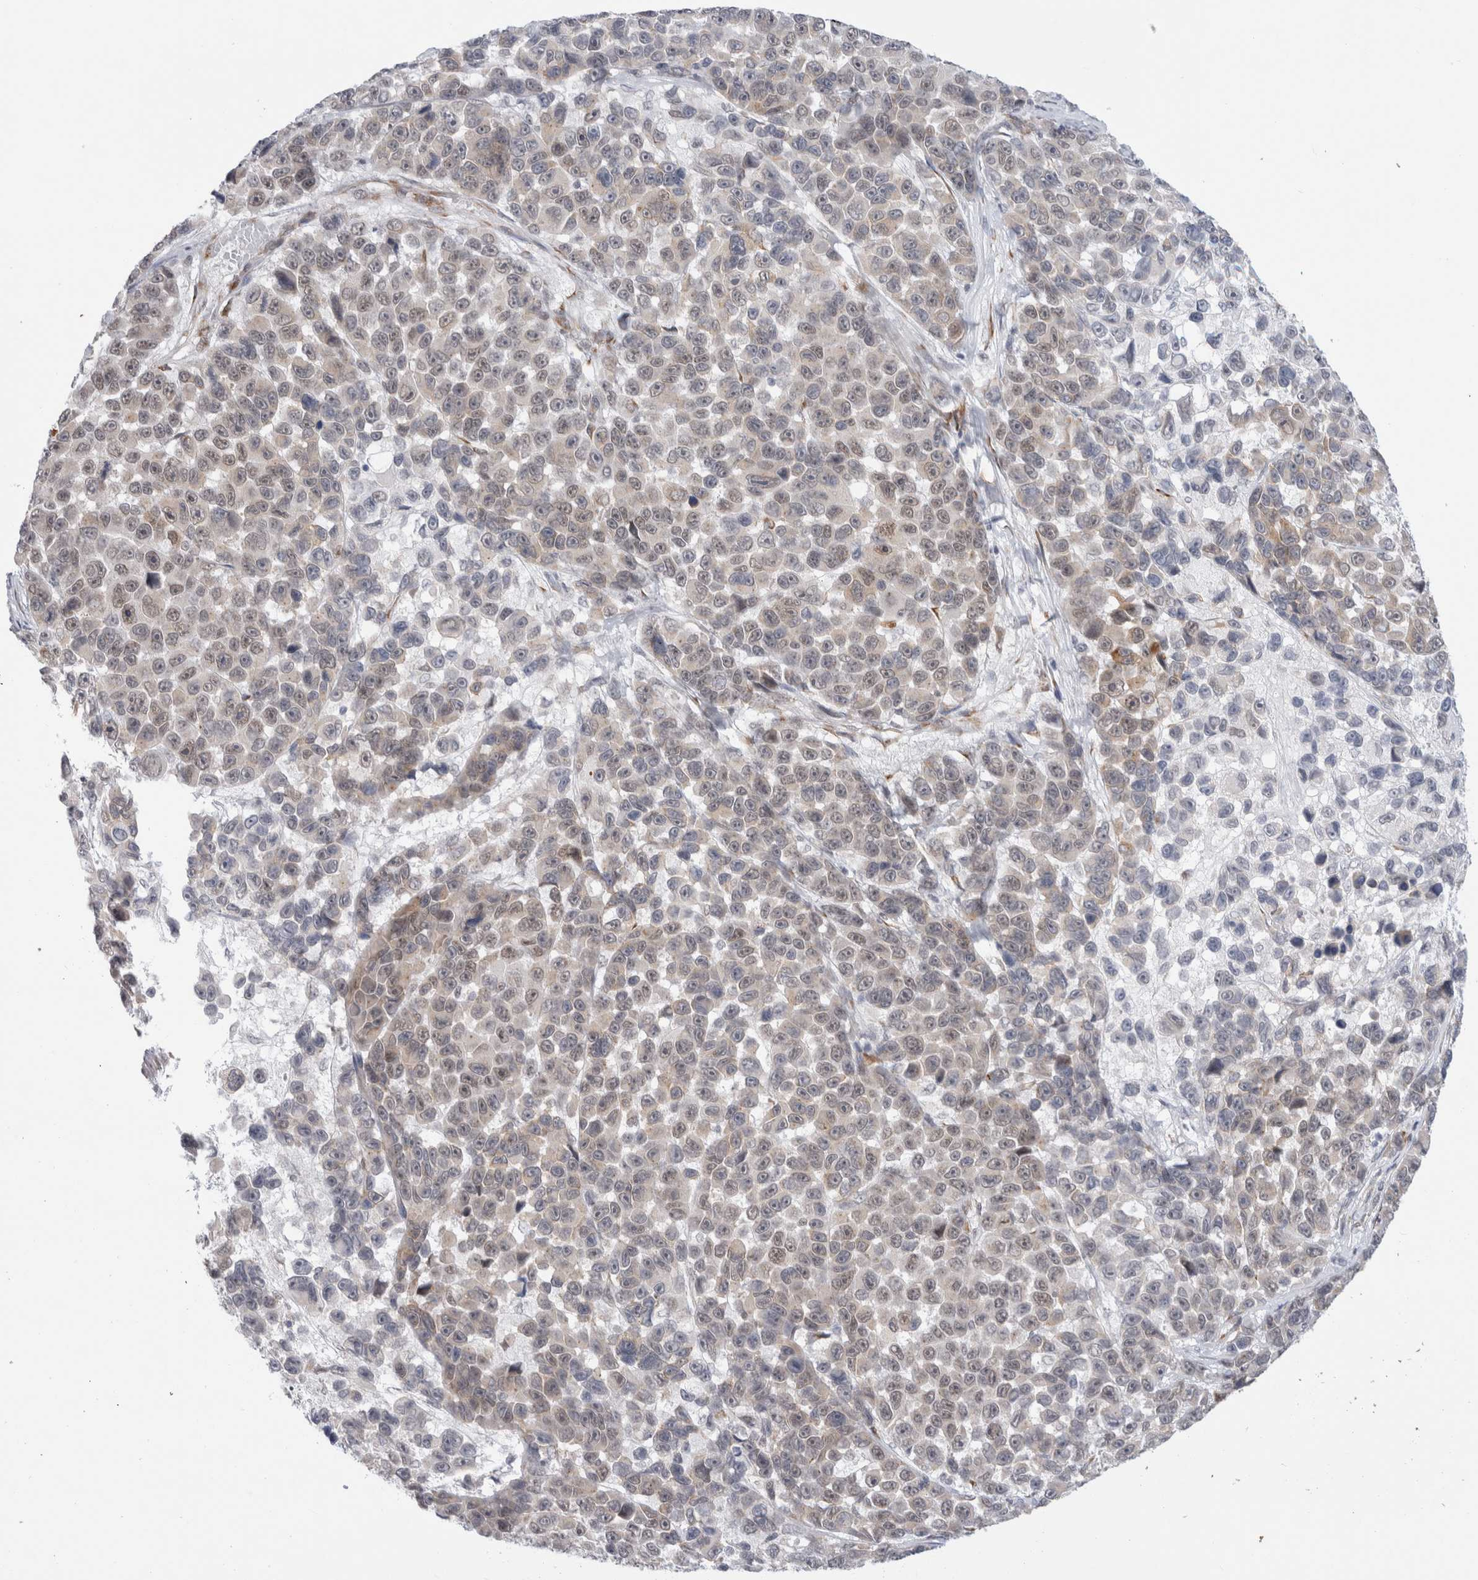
{"staining": {"intensity": "weak", "quantity": "25%-75%", "location": "nuclear"}, "tissue": "melanoma", "cell_type": "Tumor cells", "image_type": "cancer", "snomed": [{"axis": "morphology", "description": "Malignant melanoma, NOS"}, {"axis": "topography", "description": "Skin"}], "caption": "The immunohistochemical stain highlights weak nuclear staining in tumor cells of melanoma tissue.", "gene": "TRMT1L", "patient": {"sex": "male", "age": 53}}